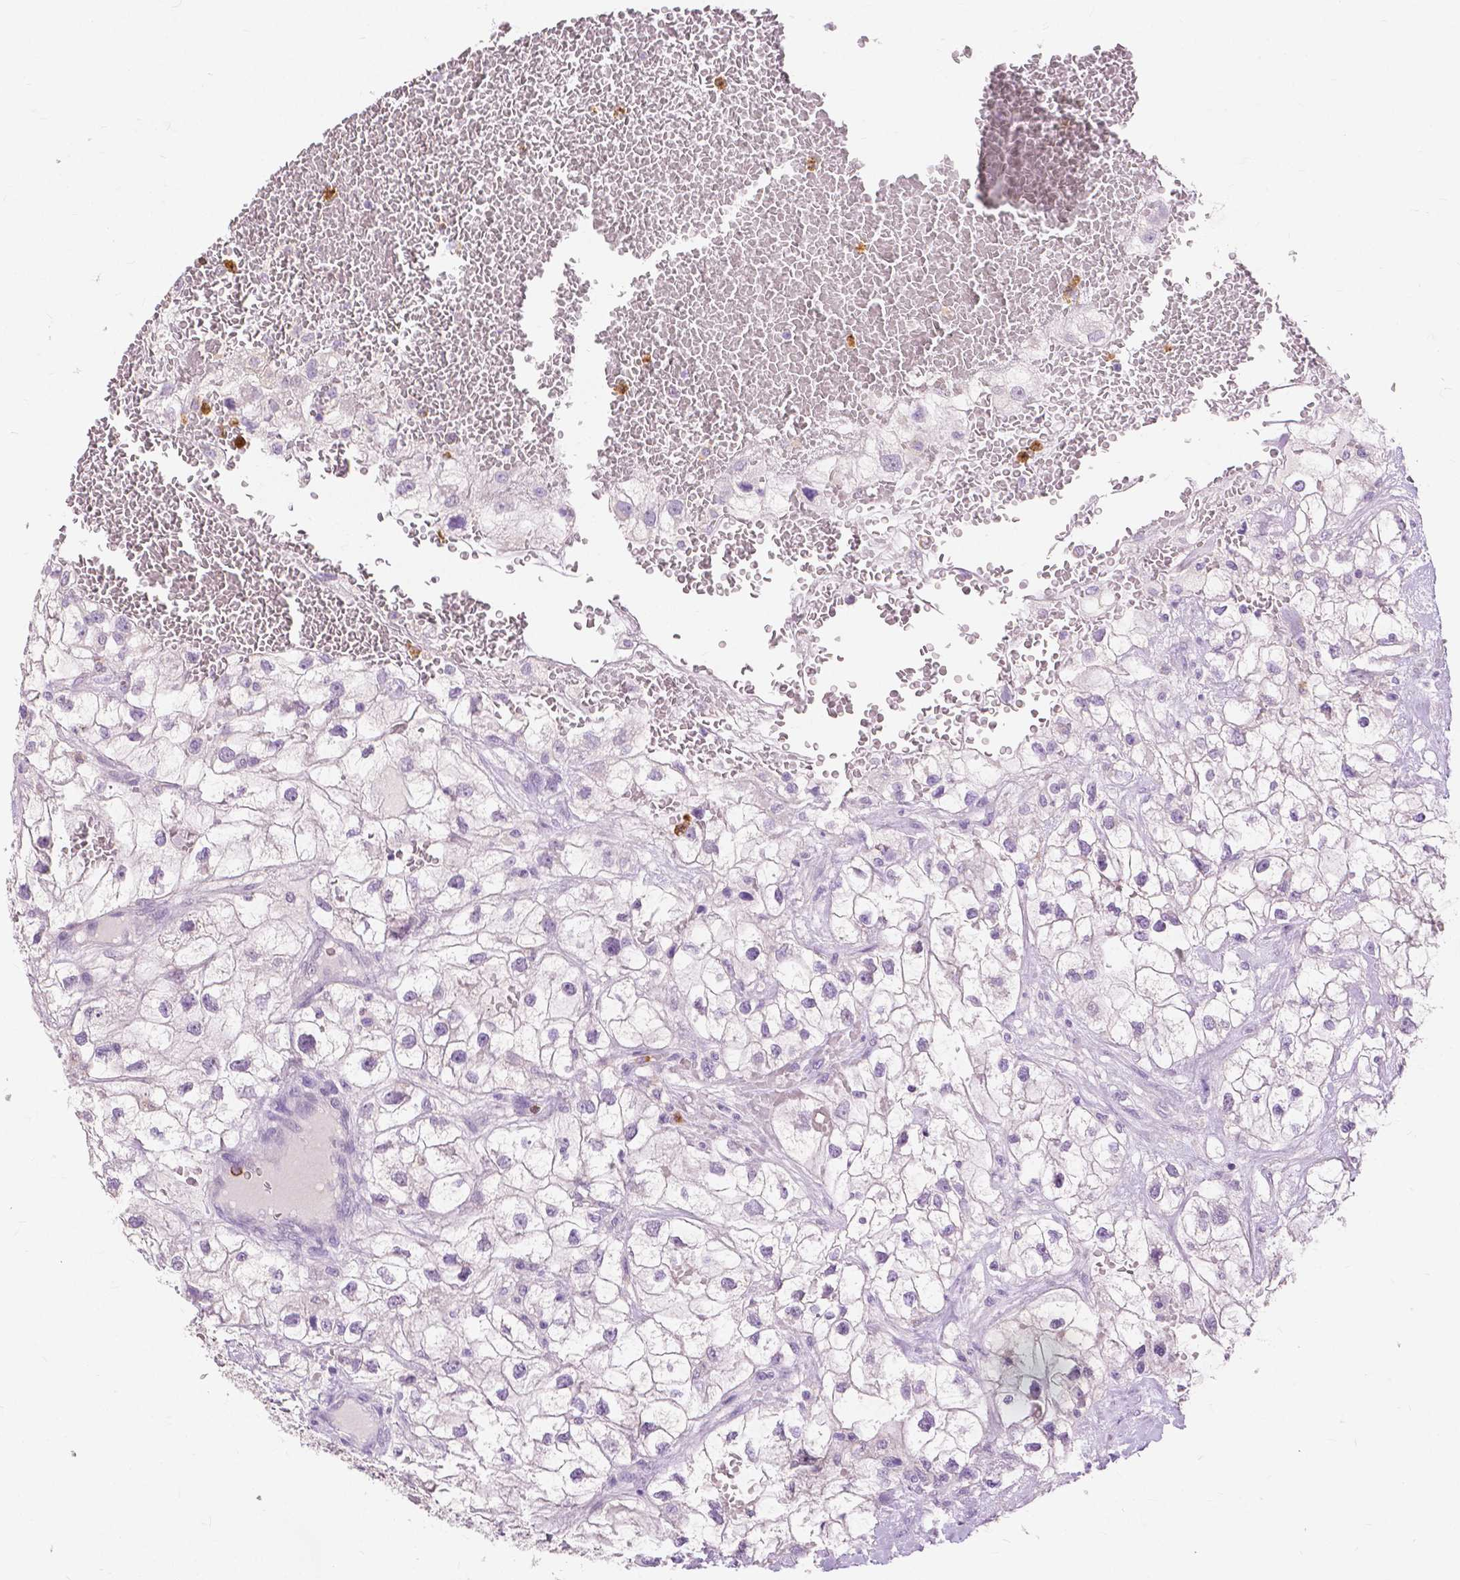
{"staining": {"intensity": "negative", "quantity": "none", "location": "none"}, "tissue": "renal cancer", "cell_type": "Tumor cells", "image_type": "cancer", "snomed": [{"axis": "morphology", "description": "Adenocarcinoma, NOS"}, {"axis": "topography", "description": "Kidney"}], "caption": "Tumor cells show no significant protein positivity in adenocarcinoma (renal). (Stains: DAB immunohistochemistry with hematoxylin counter stain, Microscopy: brightfield microscopy at high magnification).", "gene": "CXCR2", "patient": {"sex": "male", "age": 59}}